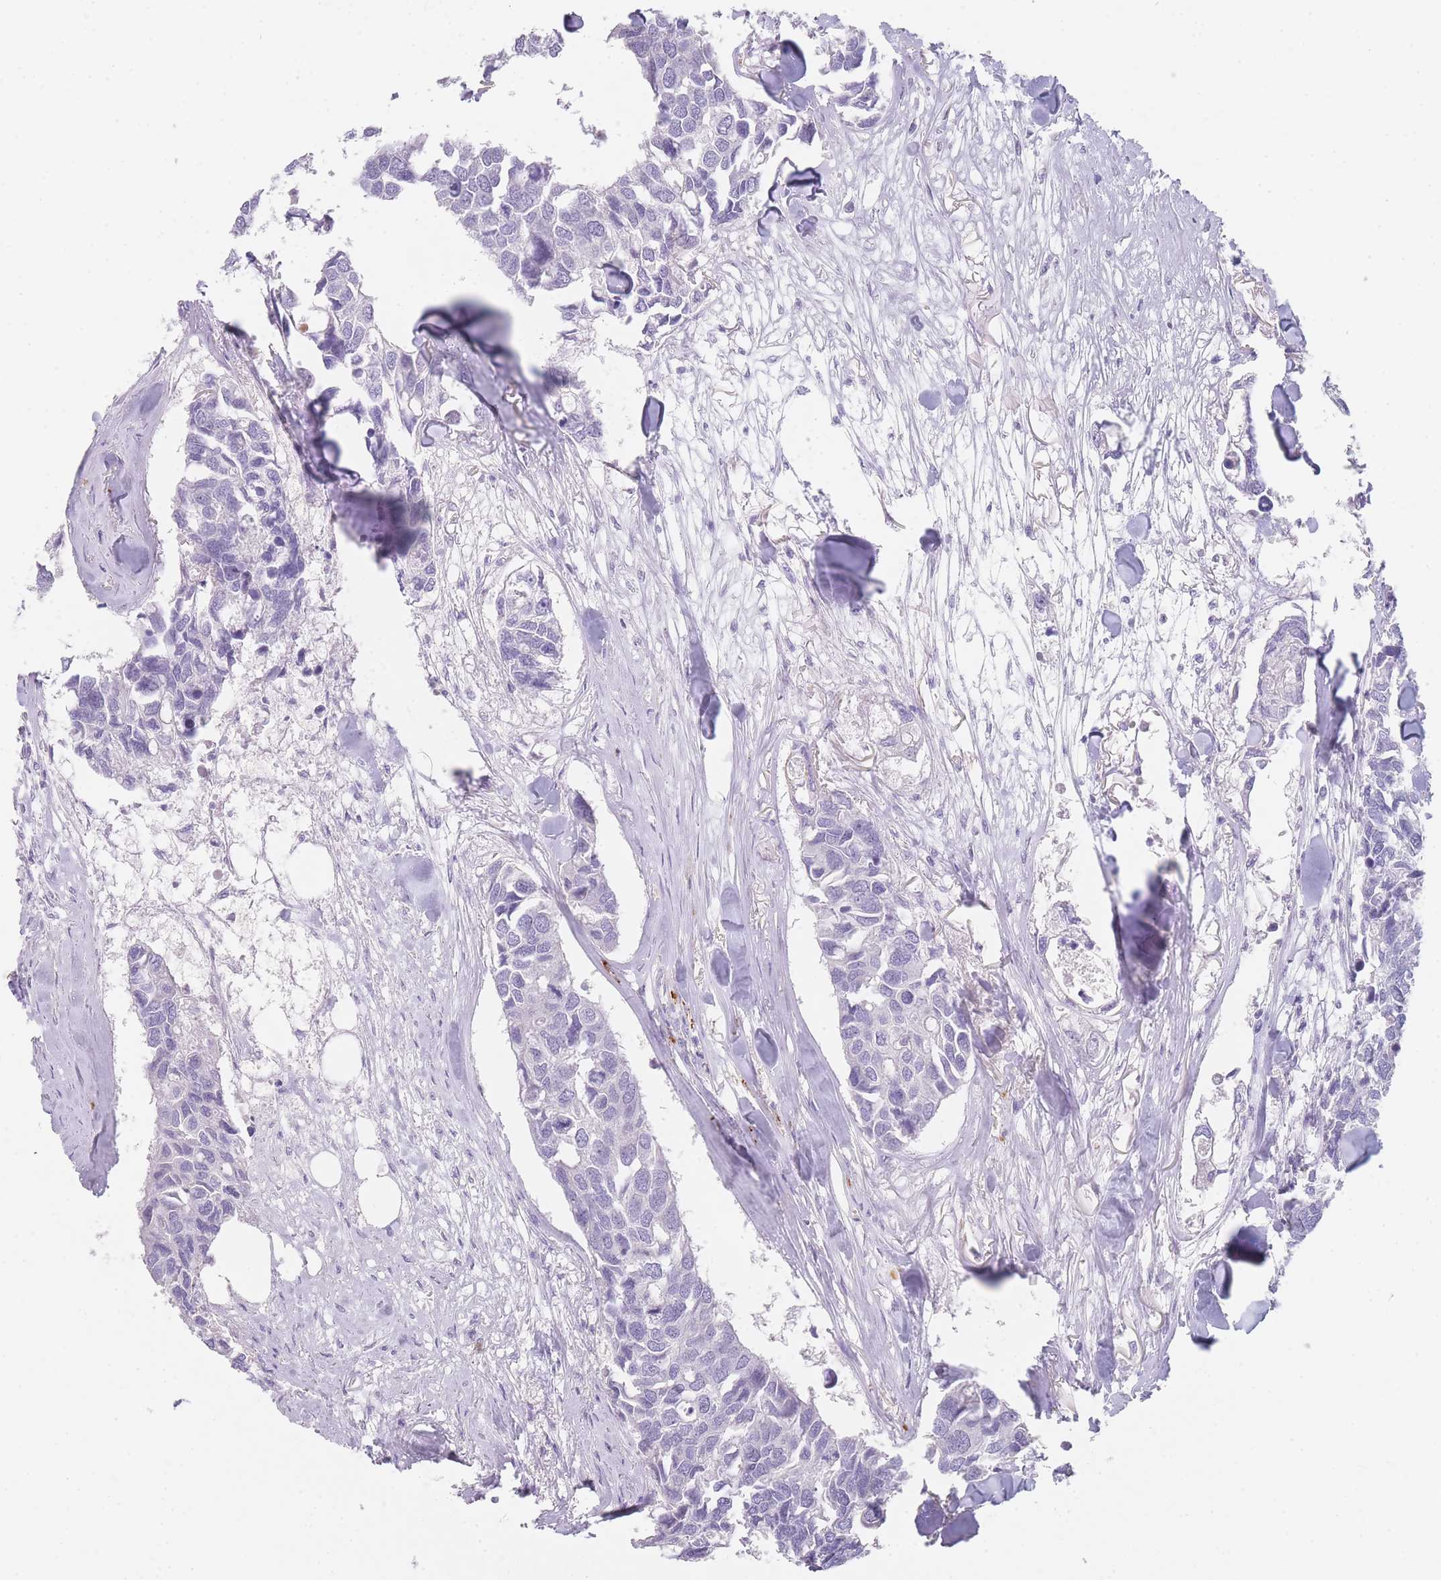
{"staining": {"intensity": "negative", "quantity": "none", "location": "none"}, "tissue": "breast cancer", "cell_type": "Tumor cells", "image_type": "cancer", "snomed": [{"axis": "morphology", "description": "Duct carcinoma"}, {"axis": "topography", "description": "Breast"}], "caption": "High power microscopy photomicrograph of an immunohistochemistry micrograph of invasive ductal carcinoma (breast), revealing no significant positivity in tumor cells.", "gene": "RHO", "patient": {"sex": "female", "age": 83}}